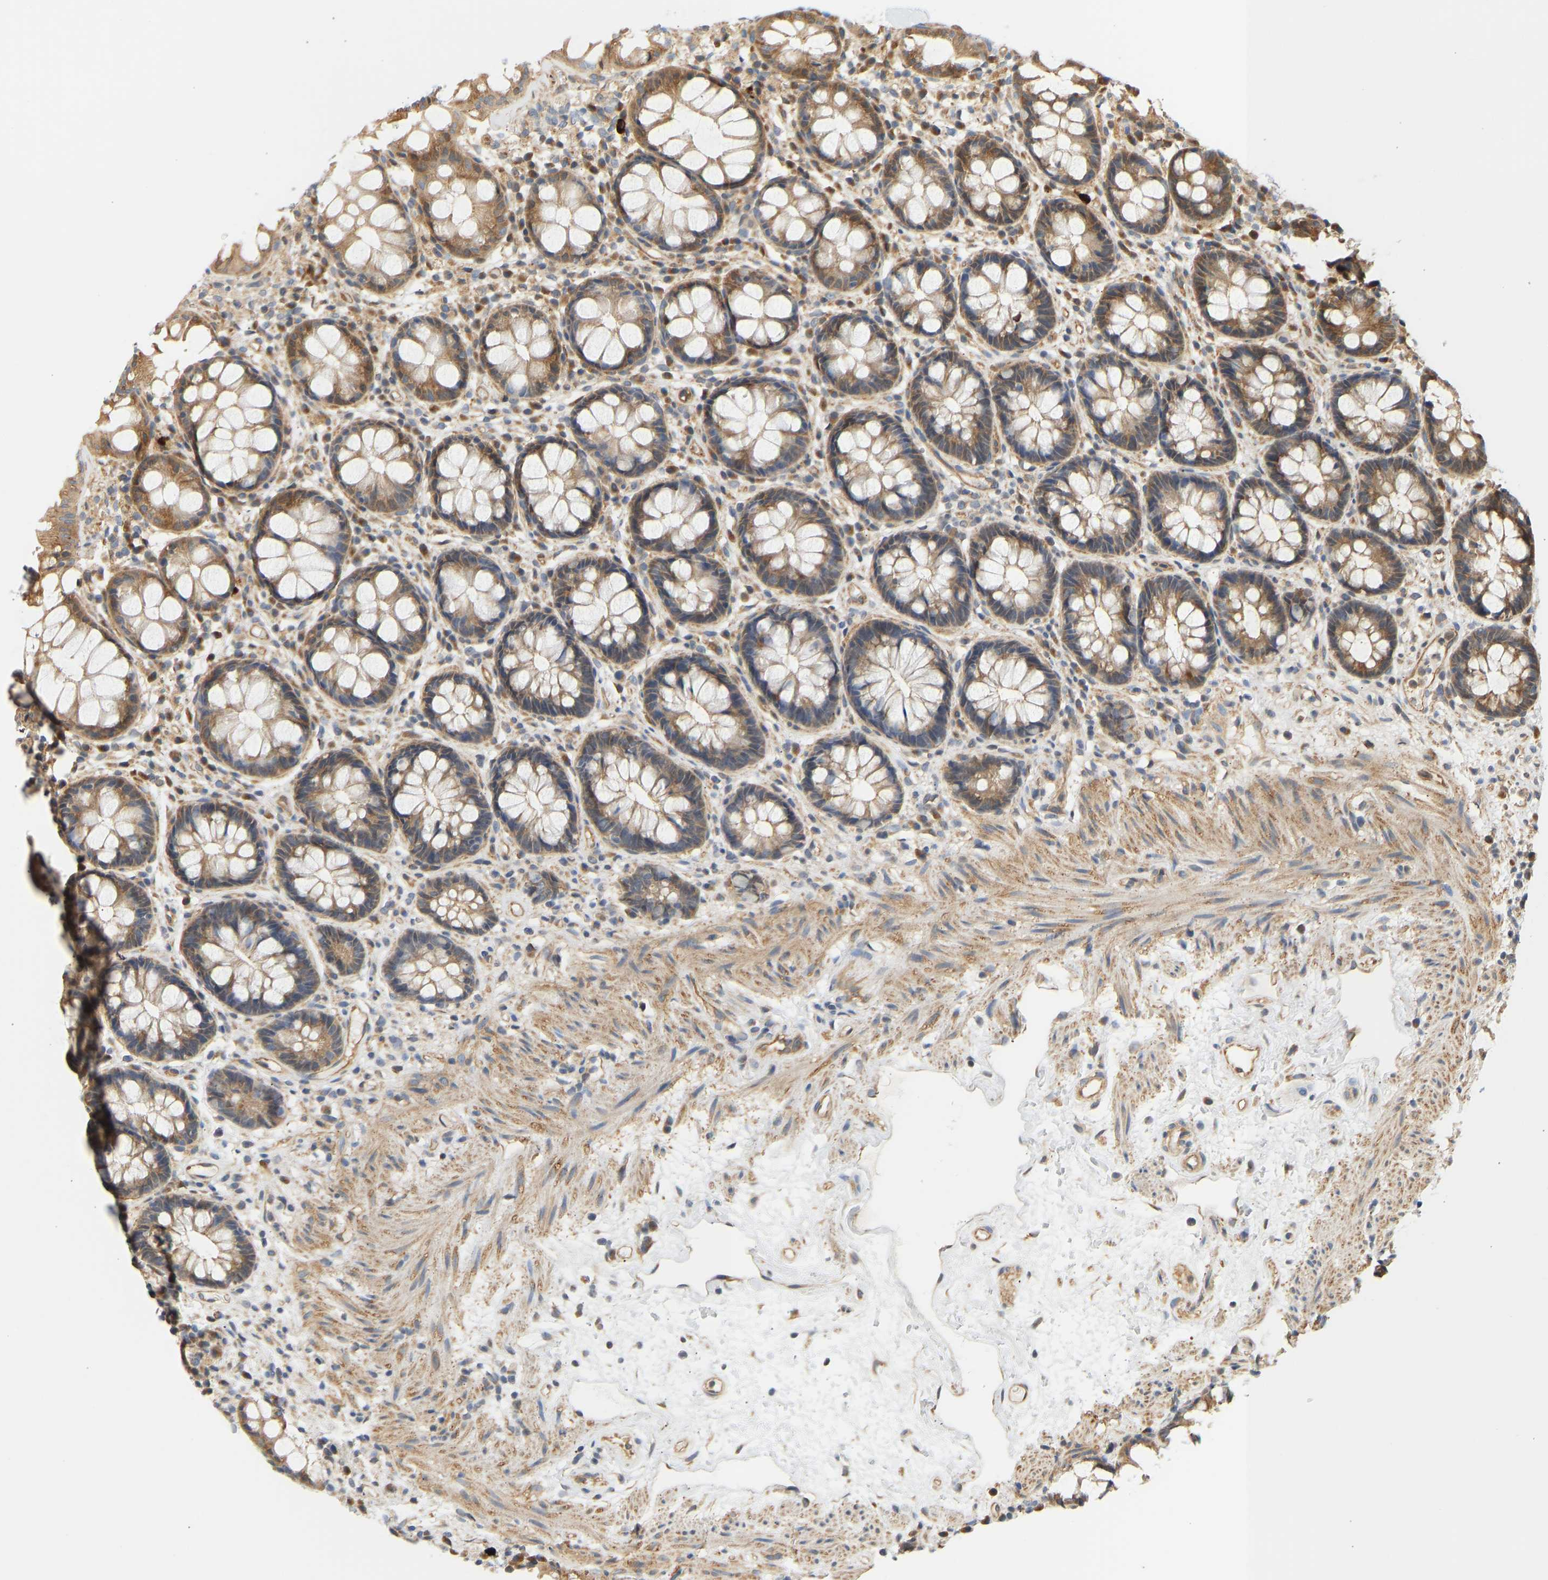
{"staining": {"intensity": "moderate", "quantity": ">75%", "location": "cytoplasmic/membranous"}, "tissue": "rectum", "cell_type": "Glandular cells", "image_type": "normal", "snomed": [{"axis": "morphology", "description": "Normal tissue, NOS"}, {"axis": "topography", "description": "Rectum"}], "caption": "Immunohistochemical staining of unremarkable rectum displays moderate cytoplasmic/membranous protein positivity in about >75% of glandular cells.", "gene": "CEP57", "patient": {"sex": "male", "age": 64}}